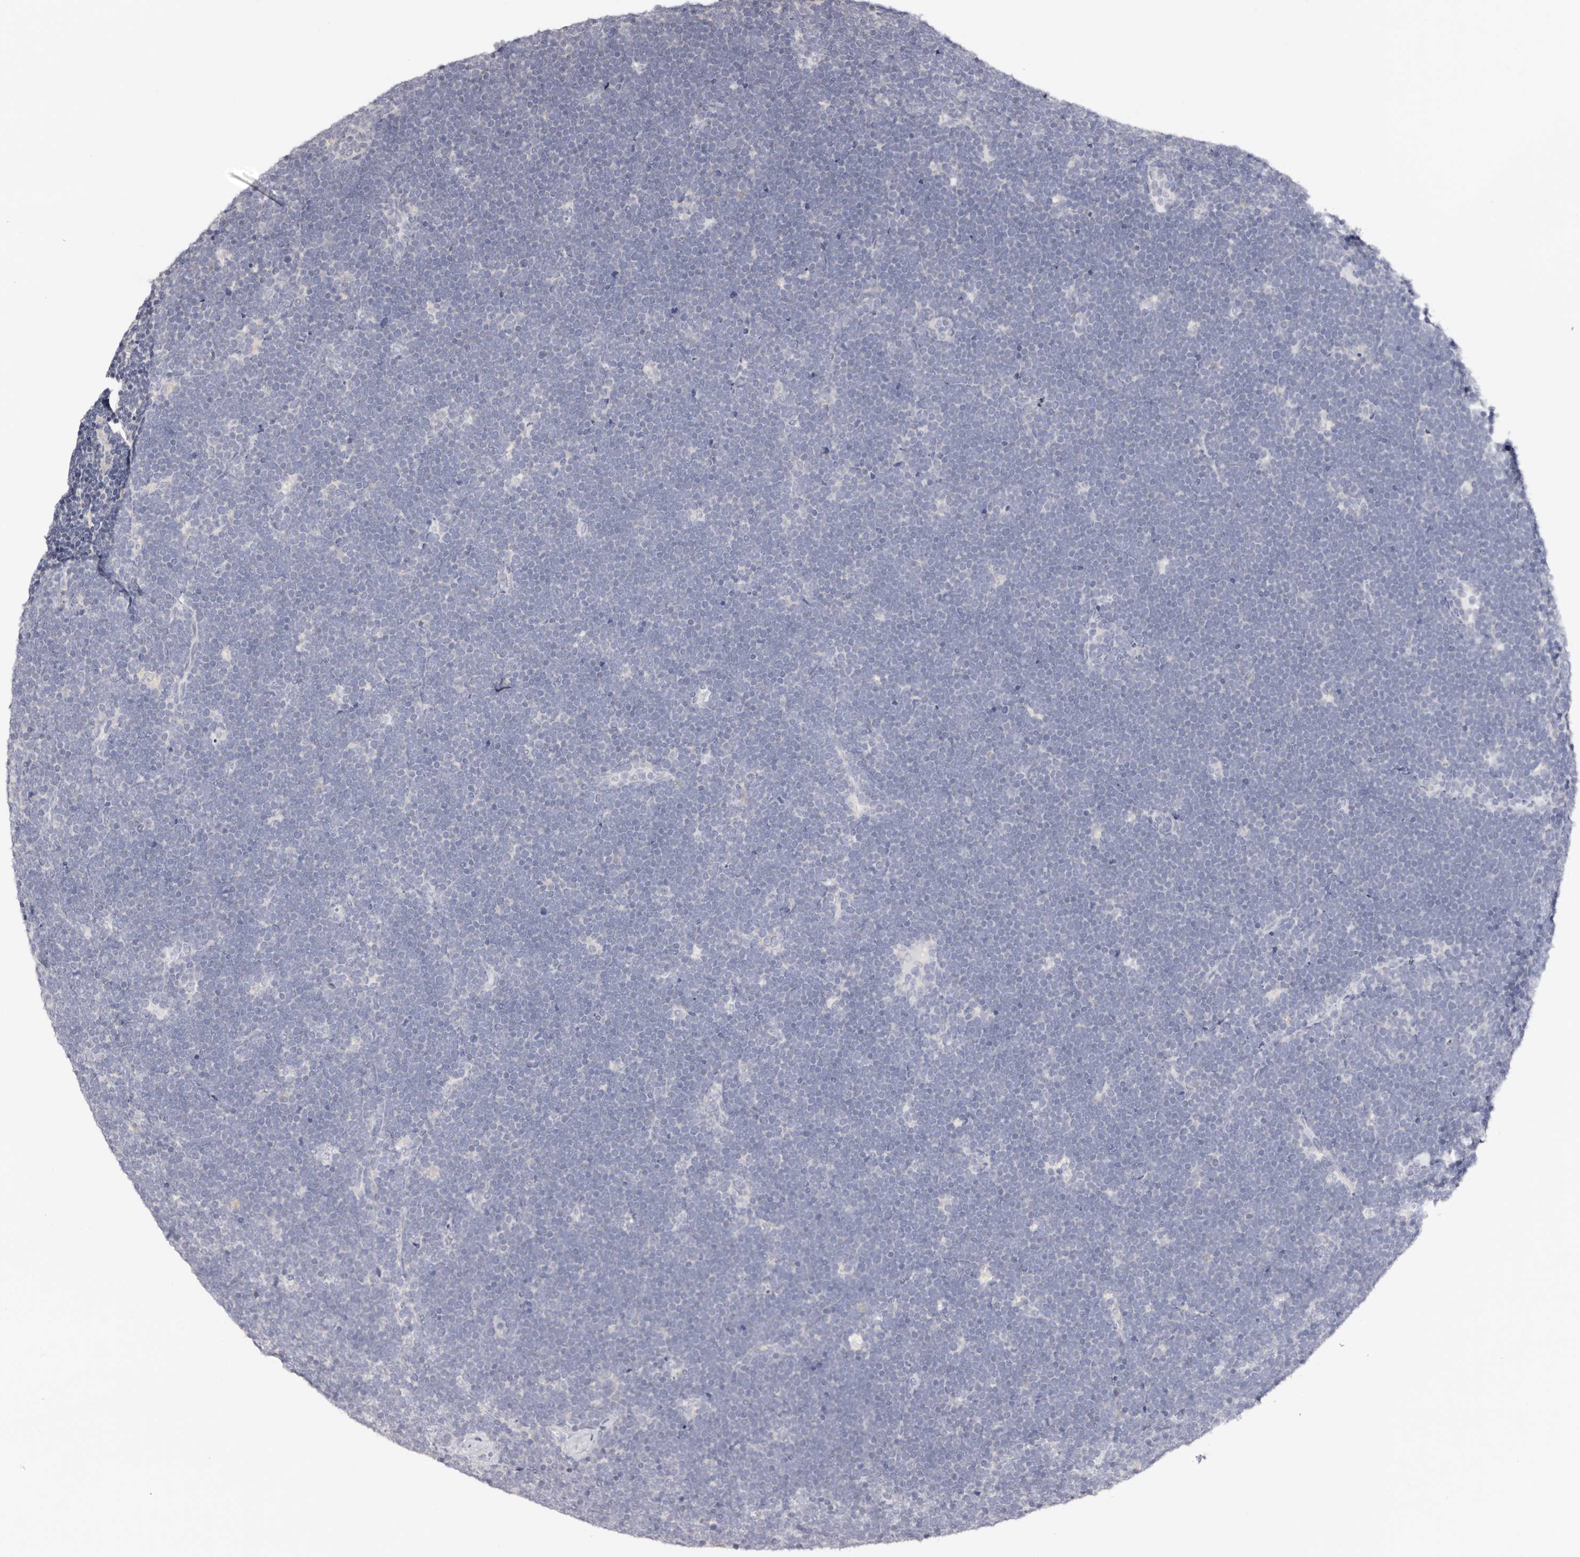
{"staining": {"intensity": "negative", "quantity": "none", "location": "none"}, "tissue": "lymphoma", "cell_type": "Tumor cells", "image_type": "cancer", "snomed": [{"axis": "morphology", "description": "Malignant lymphoma, non-Hodgkin's type, High grade"}, {"axis": "topography", "description": "Lymph node"}], "caption": "This is a histopathology image of immunohistochemistry staining of high-grade malignant lymphoma, non-Hodgkin's type, which shows no positivity in tumor cells.", "gene": "ROM1", "patient": {"sex": "male", "age": 13}}